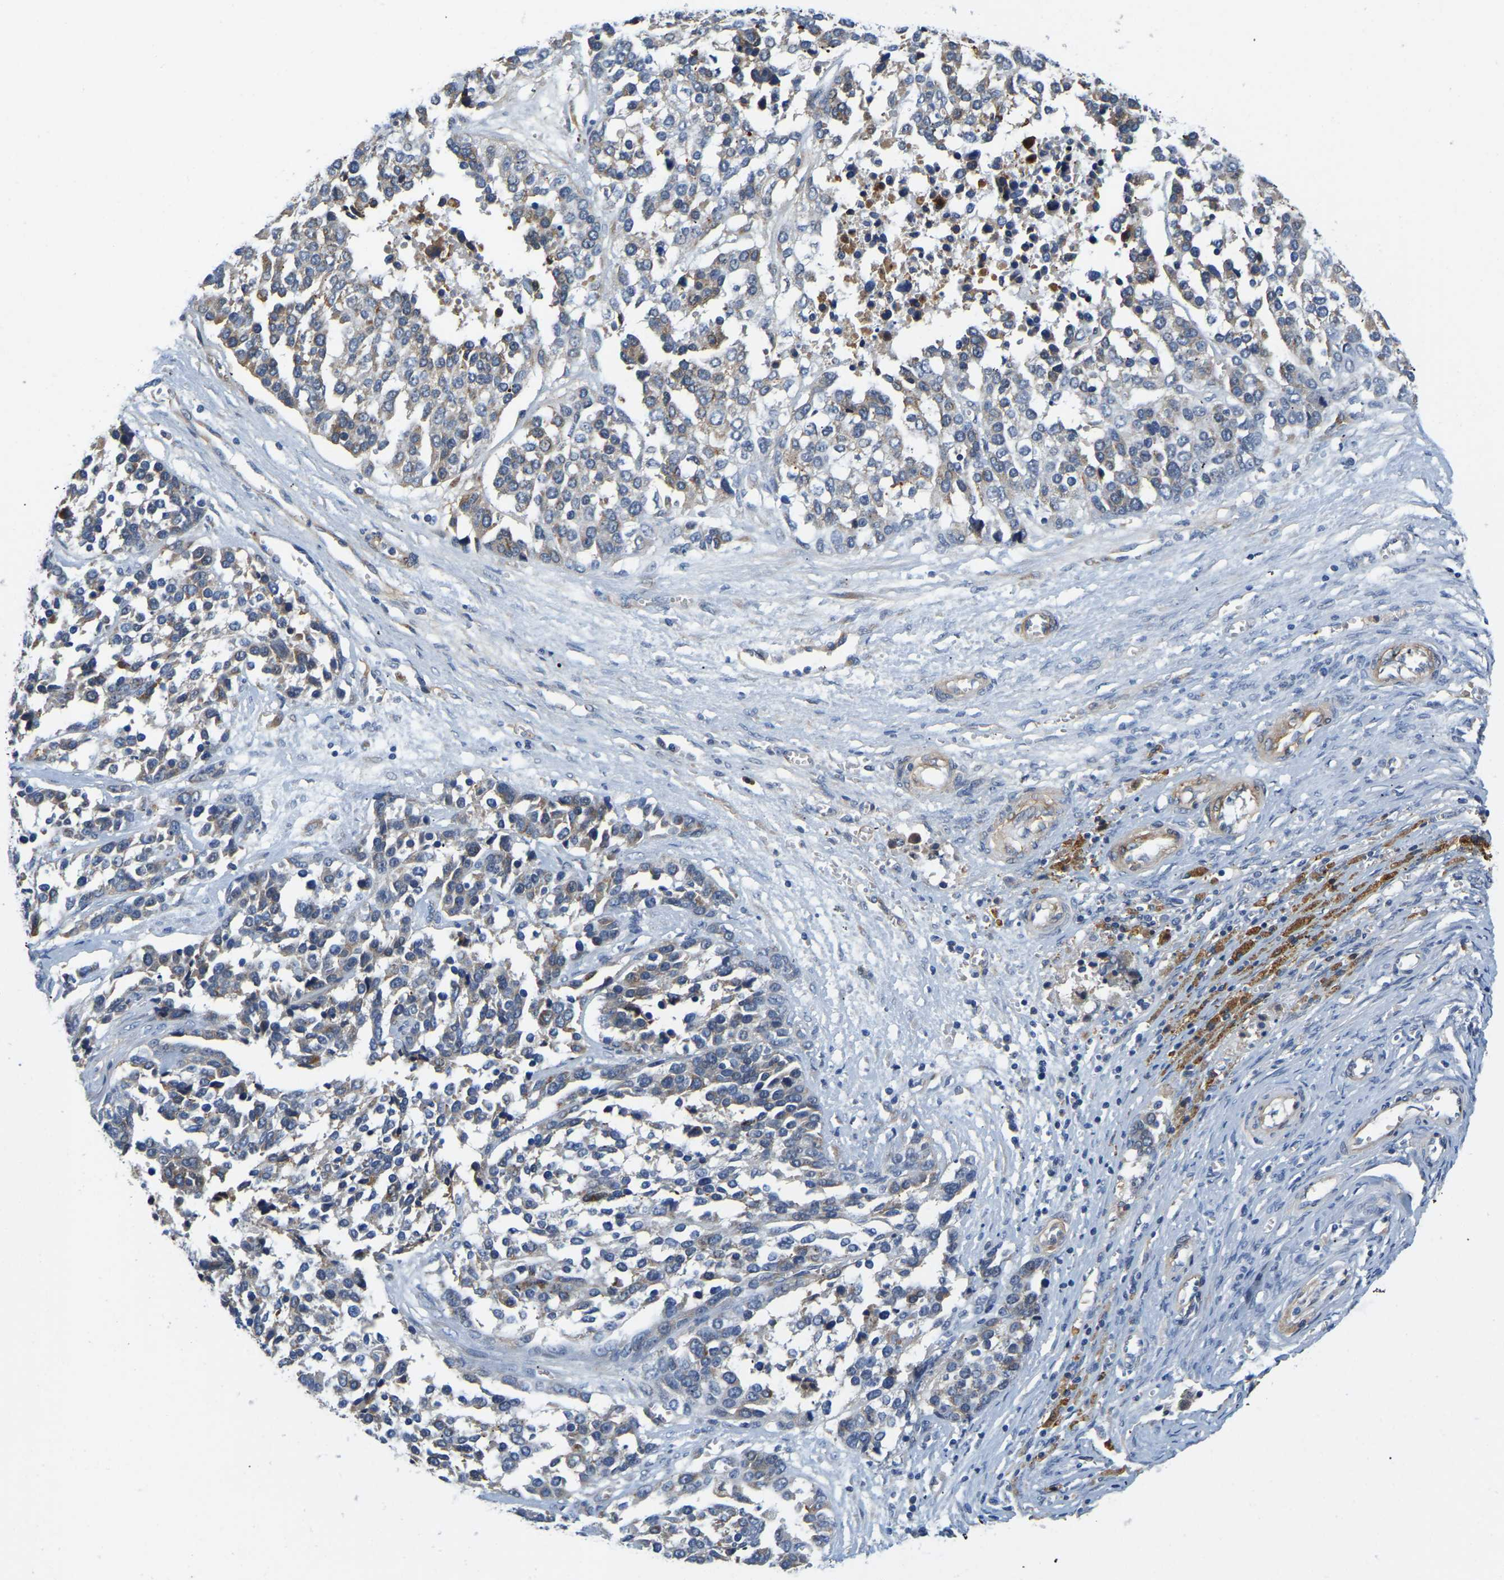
{"staining": {"intensity": "weak", "quantity": "<25%", "location": "cytoplasmic/membranous"}, "tissue": "ovarian cancer", "cell_type": "Tumor cells", "image_type": "cancer", "snomed": [{"axis": "morphology", "description": "Cystadenocarcinoma, serous, NOS"}, {"axis": "topography", "description": "Ovary"}], "caption": "Human serous cystadenocarcinoma (ovarian) stained for a protein using IHC shows no positivity in tumor cells.", "gene": "LIAS", "patient": {"sex": "female", "age": 44}}